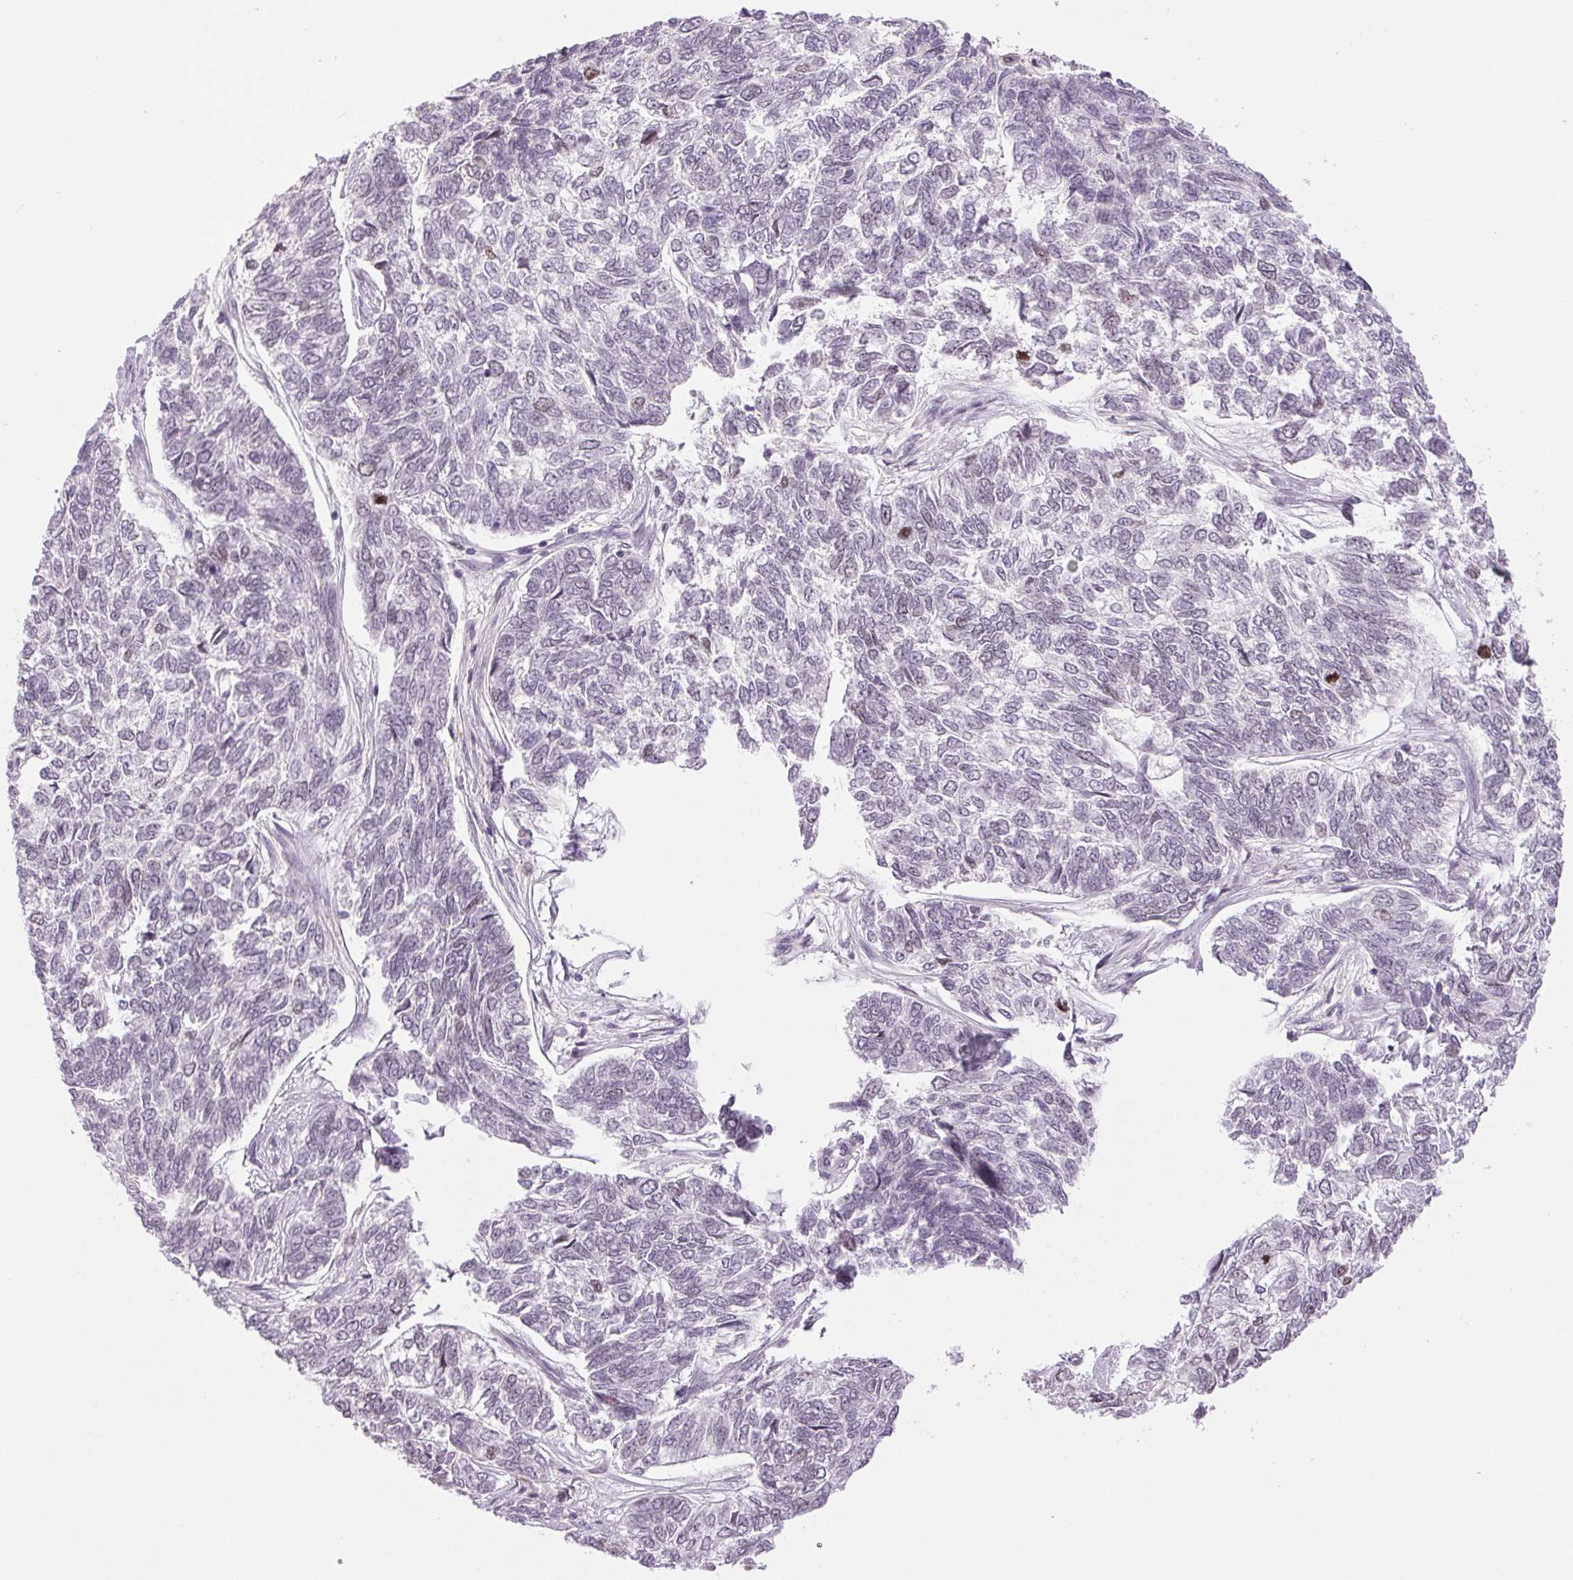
{"staining": {"intensity": "negative", "quantity": "none", "location": "none"}, "tissue": "skin cancer", "cell_type": "Tumor cells", "image_type": "cancer", "snomed": [{"axis": "morphology", "description": "Basal cell carcinoma"}, {"axis": "topography", "description": "Skin"}], "caption": "A histopathology image of human skin cancer (basal cell carcinoma) is negative for staining in tumor cells.", "gene": "SMIM6", "patient": {"sex": "female", "age": 65}}